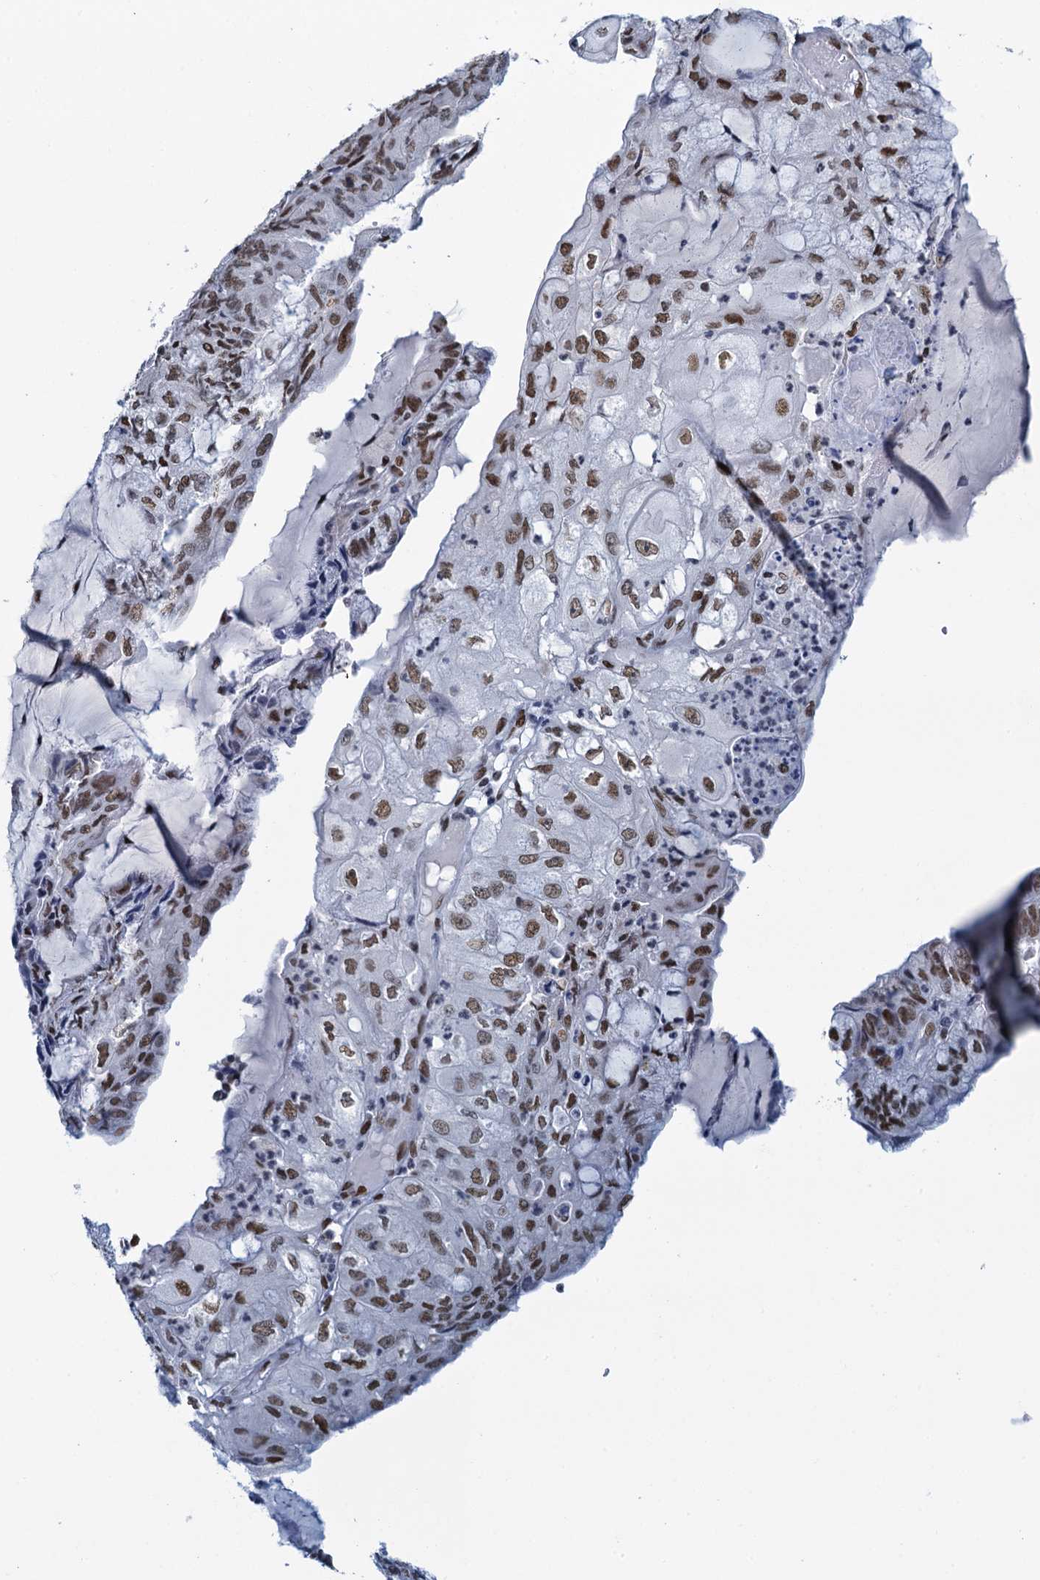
{"staining": {"intensity": "moderate", "quantity": ">75%", "location": "nuclear"}, "tissue": "endometrial cancer", "cell_type": "Tumor cells", "image_type": "cancer", "snomed": [{"axis": "morphology", "description": "Adenocarcinoma, NOS"}, {"axis": "topography", "description": "Endometrium"}], "caption": "Brown immunohistochemical staining in human endometrial cancer exhibits moderate nuclear positivity in approximately >75% of tumor cells.", "gene": "HNRNPUL2", "patient": {"sex": "female", "age": 81}}